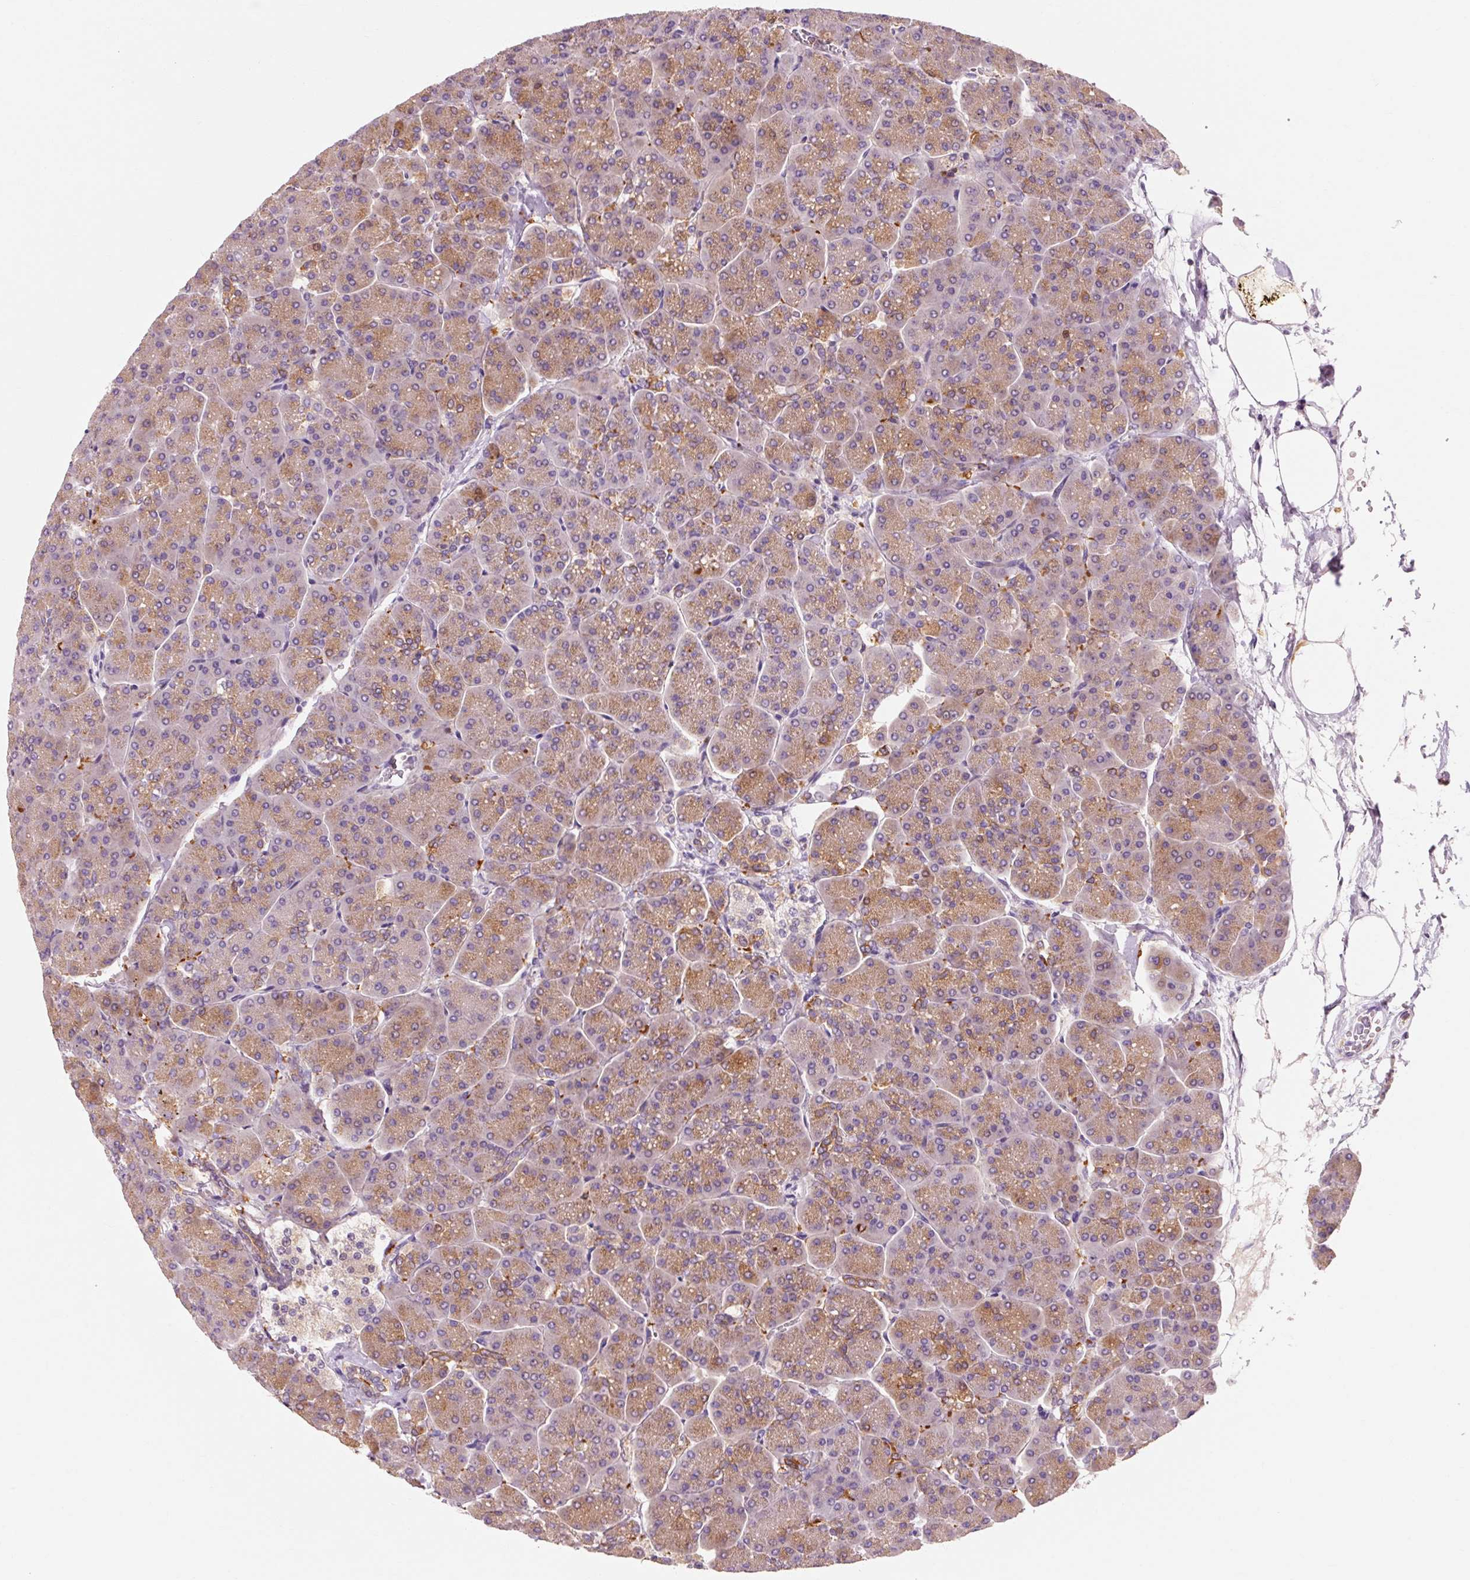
{"staining": {"intensity": "moderate", "quantity": "25%-75%", "location": "cytoplasmic/membranous"}, "tissue": "pancreas", "cell_type": "Exocrine glandular cells", "image_type": "normal", "snomed": [{"axis": "morphology", "description": "Normal tissue, NOS"}, {"axis": "topography", "description": "Pancreas"}, {"axis": "topography", "description": "Peripheral nerve tissue"}], "caption": "A high-resolution micrograph shows immunohistochemistry (IHC) staining of benign pancreas, which shows moderate cytoplasmic/membranous positivity in about 25%-75% of exocrine glandular cells.", "gene": "OR8K1", "patient": {"sex": "male", "age": 54}}